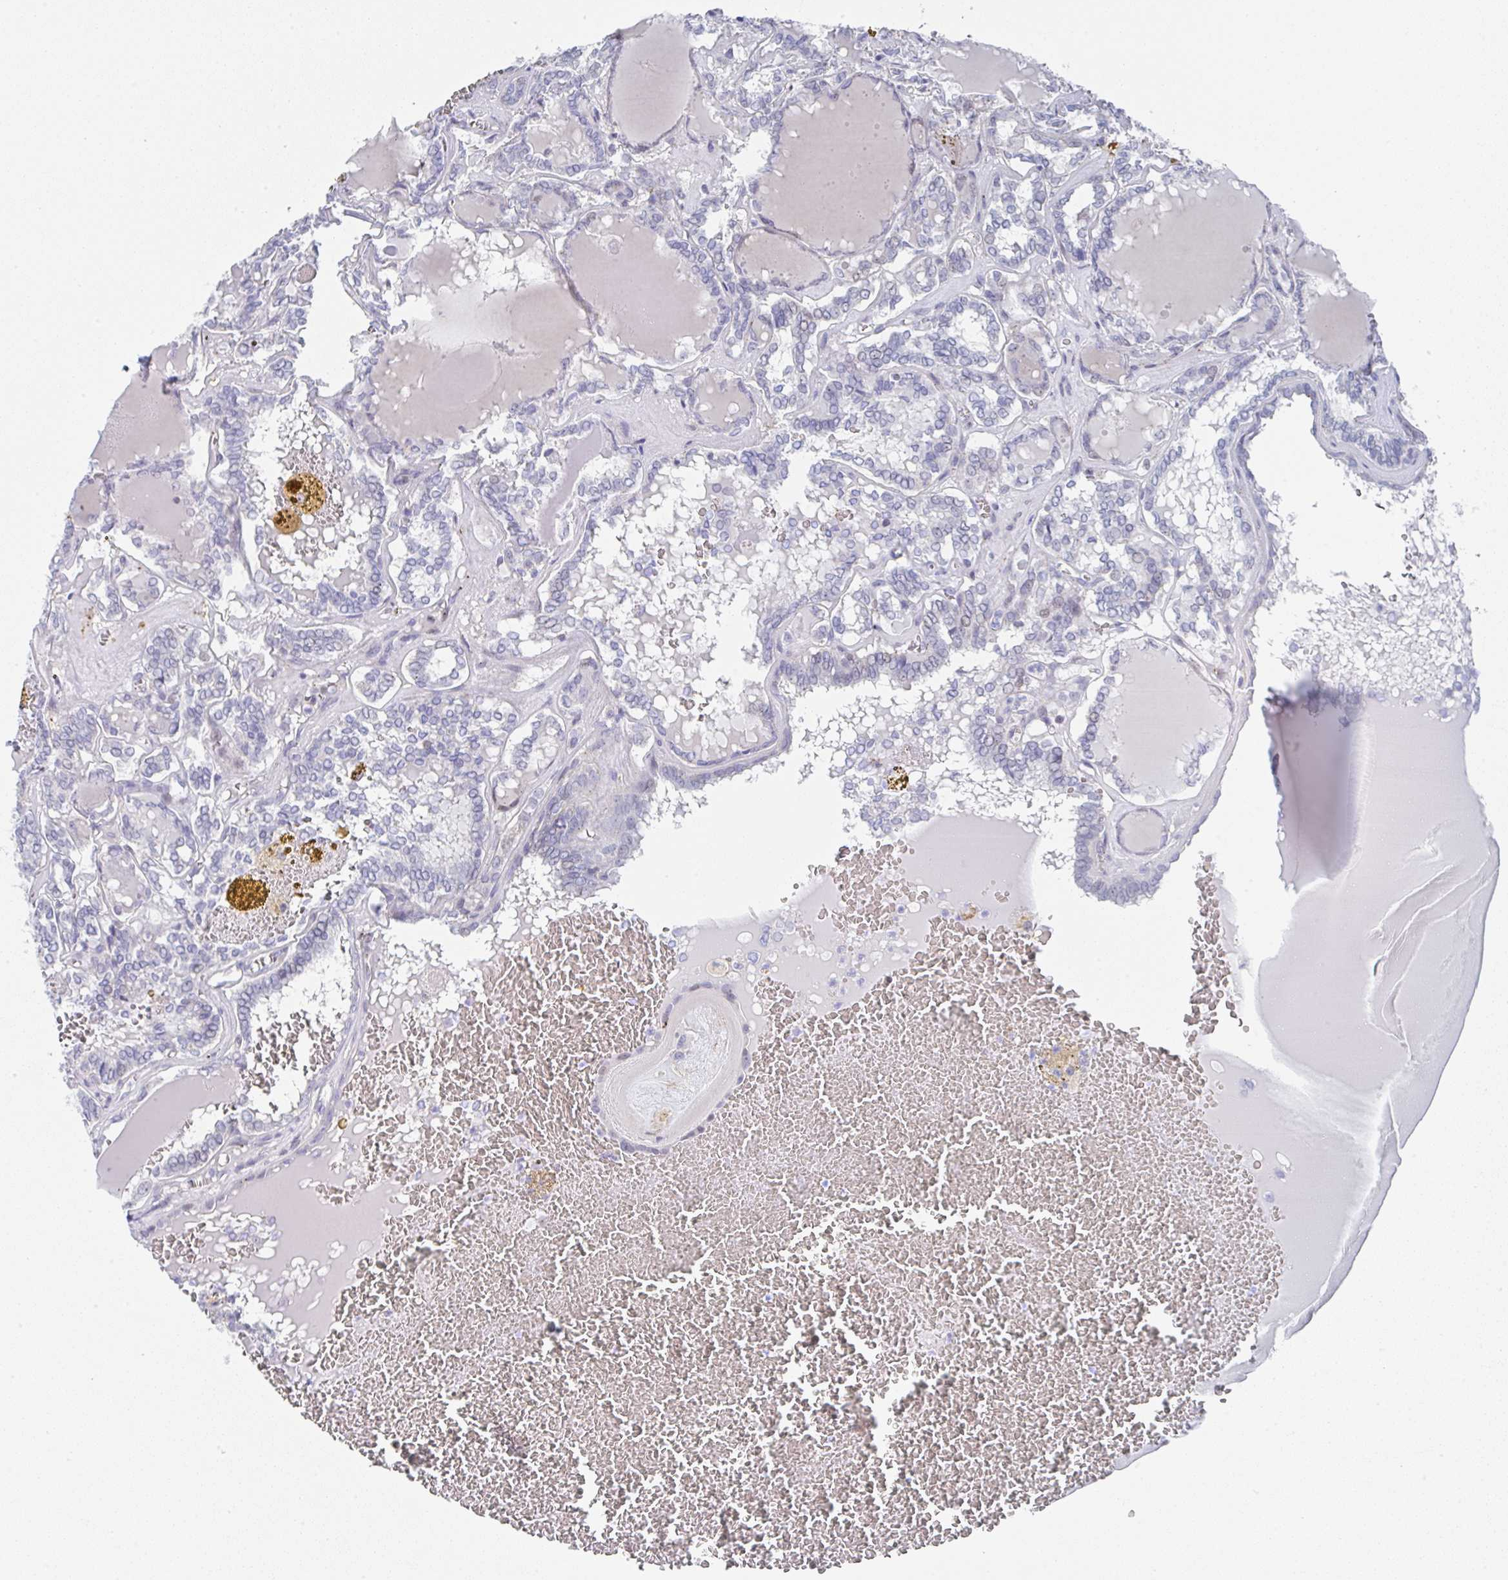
{"staining": {"intensity": "negative", "quantity": "none", "location": "none"}, "tissue": "thyroid cancer", "cell_type": "Tumor cells", "image_type": "cancer", "snomed": [{"axis": "morphology", "description": "Papillary adenocarcinoma, NOS"}, {"axis": "topography", "description": "Thyroid gland"}], "caption": "Immunohistochemical staining of thyroid cancer (papillary adenocarcinoma) displays no significant expression in tumor cells.", "gene": "TNFRSF8", "patient": {"sex": "female", "age": 72}}